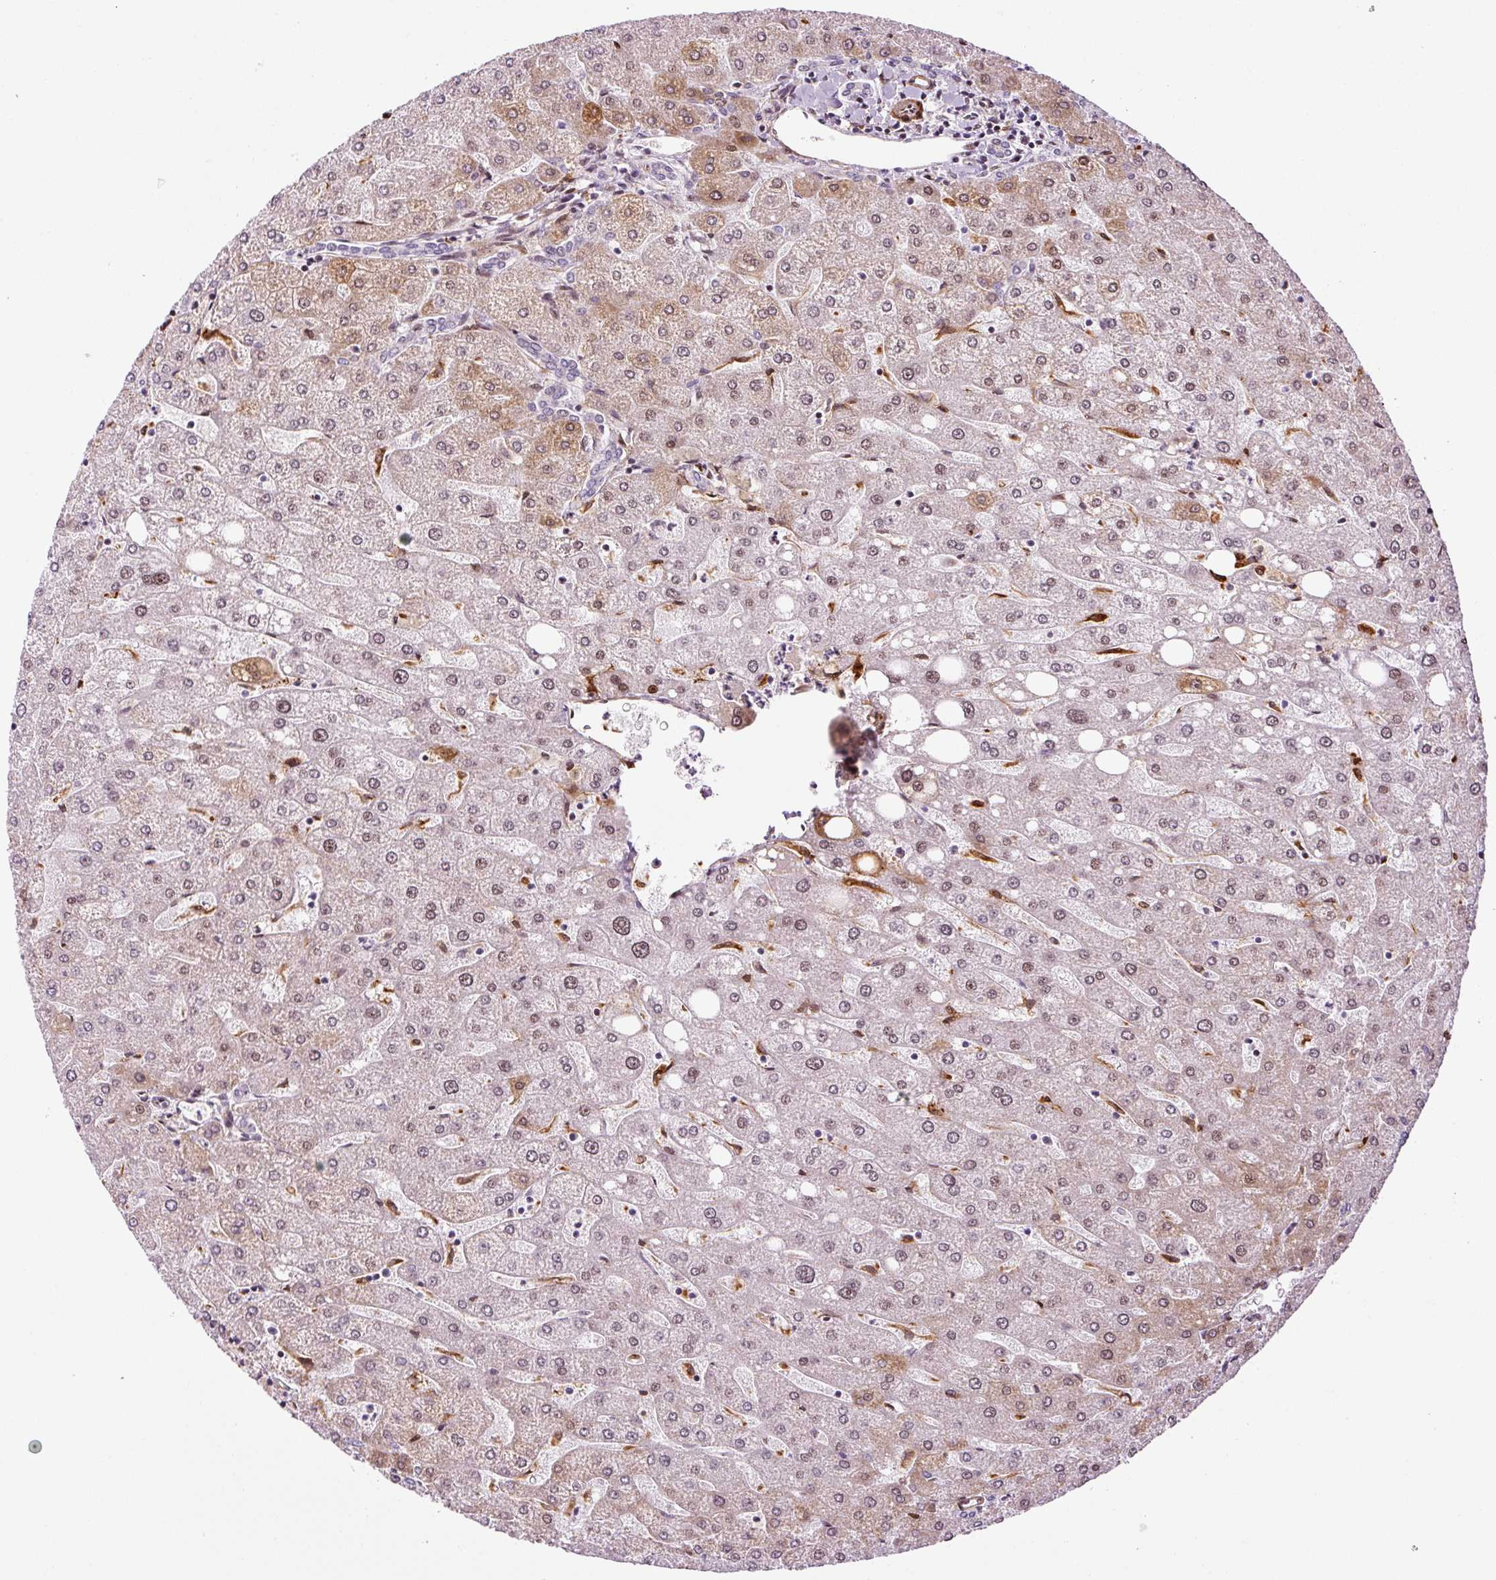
{"staining": {"intensity": "negative", "quantity": "none", "location": "none"}, "tissue": "liver", "cell_type": "Cholangiocytes", "image_type": "normal", "snomed": [{"axis": "morphology", "description": "Normal tissue, NOS"}, {"axis": "topography", "description": "Liver"}], "caption": "Immunohistochemical staining of unremarkable human liver shows no significant expression in cholangiocytes.", "gene": "ANKRD20A1", "patient": {"sex": "male", "age": 67}}